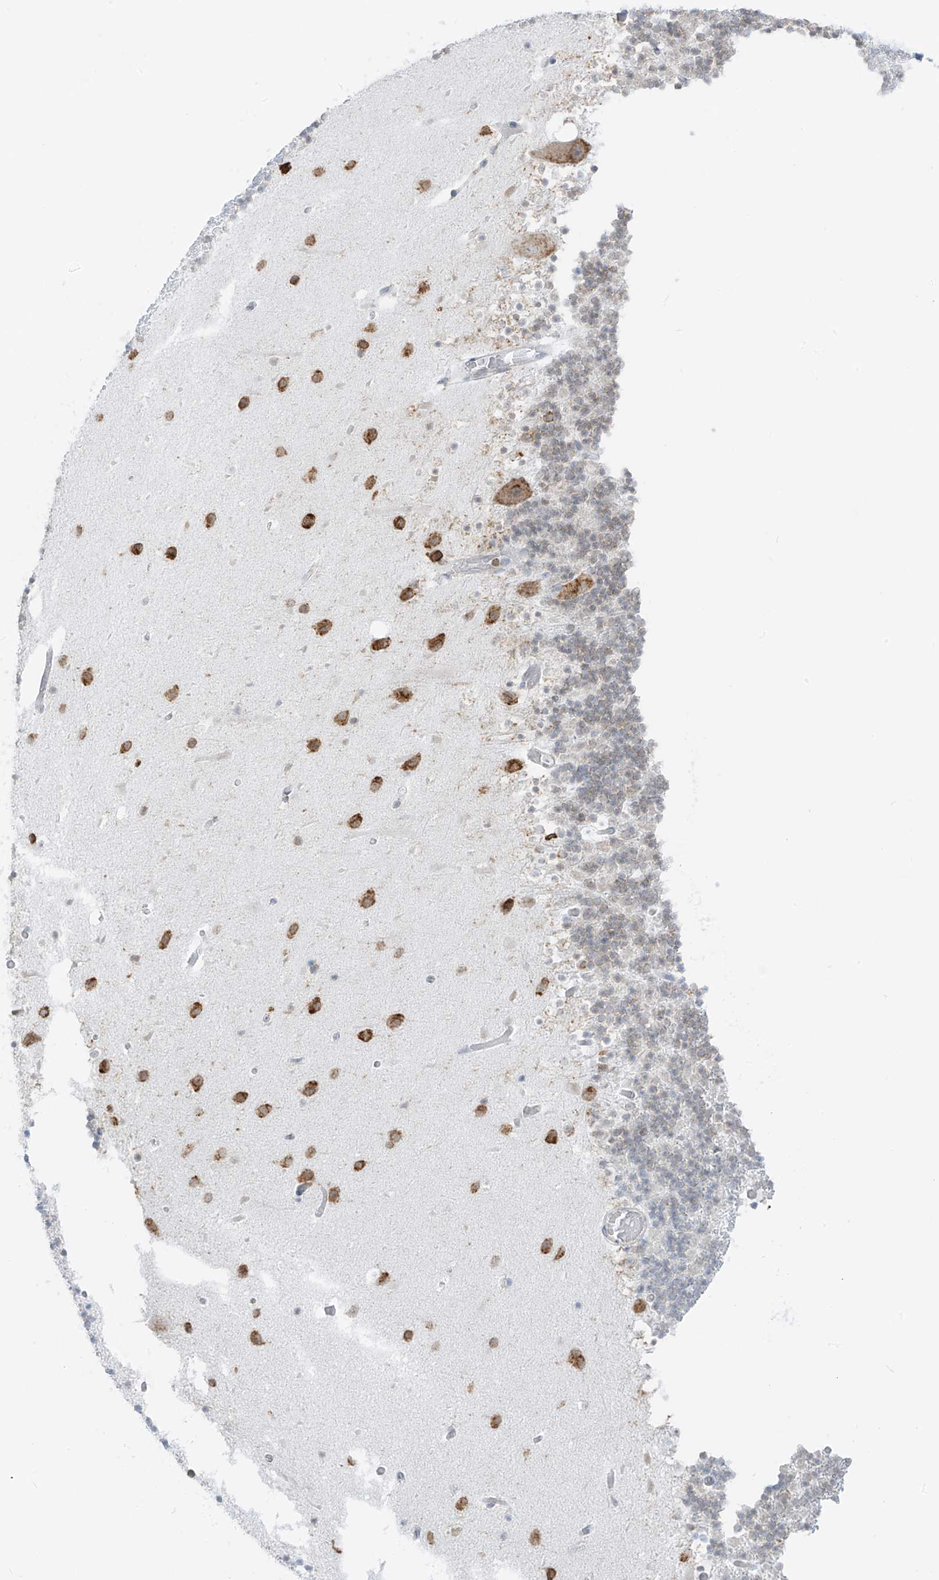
{"staining": {"intensity": "moderate", "quantity": "25%-75%", "location": "cytoplasmic/membranous"}, "tissue": "cerebellum", "cell_type": "Cells in granular layer", "image_type": "normal", "snomed": [{"axis": "morphology", "description": "Normal tissue, NOS"}, {"axis": "topography", "description": "Cerebellum"}], "caption": "Protein expression analysis of unremarkable cerebellum exhibits moderate cytoplasmic/membranous staining in approximately 25%-75% of cells in granular layer. Using DAB (brown) and hematoxylin (blue) stains, captured at high magnification using brightfield microscopy.", "gene": "LRRC59", "patient": {"sex": "male", "age": 57}}